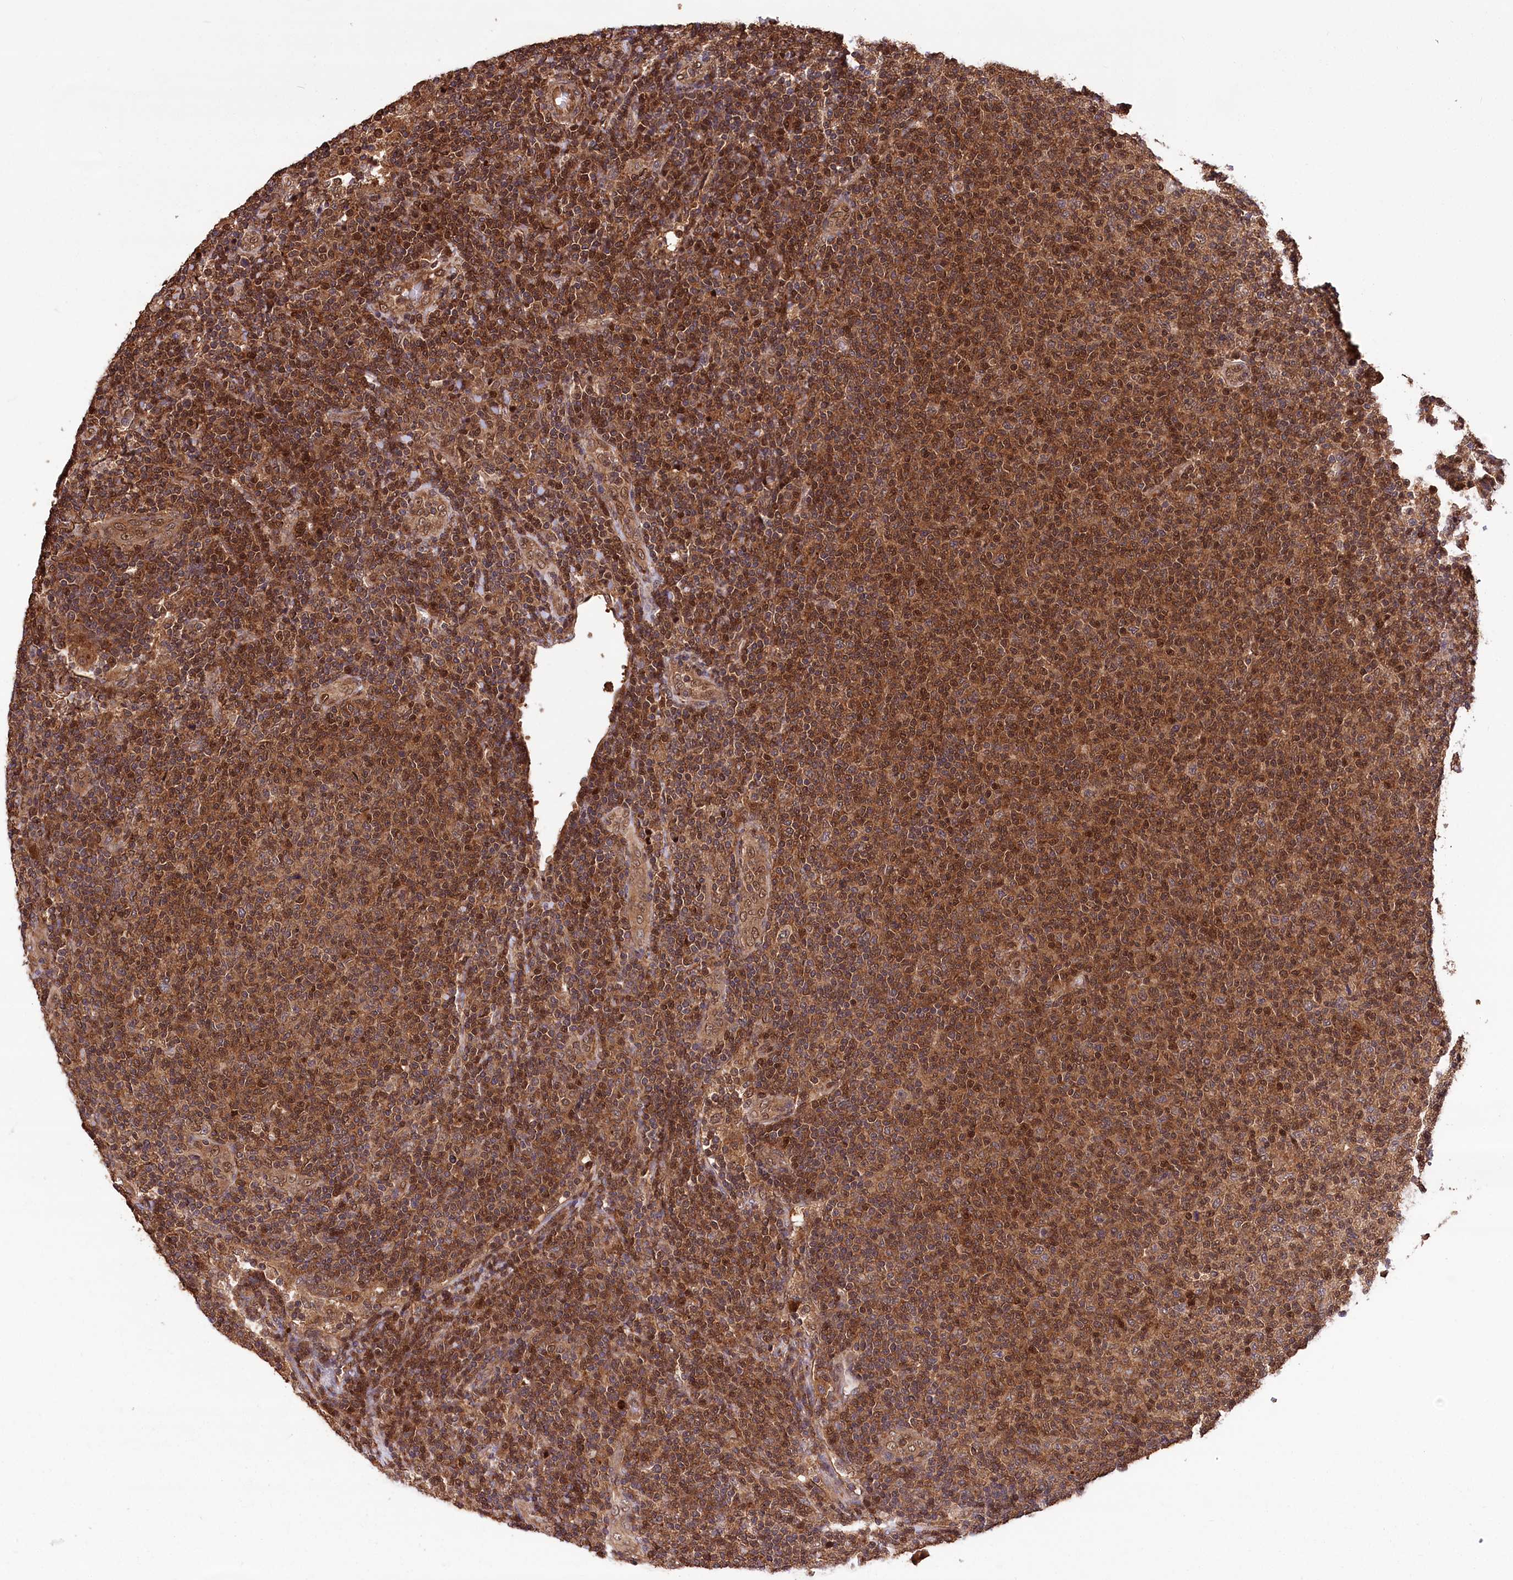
{"staining": {"intensity": "strong", "quantity": ">75%", "location": "nuclear"}, "tissue": "lymphoma", "cell_type": "Tumor cells", "image_type": "cancer", "snomed": [{"axis": "morphology", "description": "Malignant lymphoma, non-Hodgkin's type, Low grade"}, {"axis": "topography", "description": "Lymph node"}], "caption": "Low-grade malignant lymphoma, non-Hodgkin's type stained for a protein reveals strong nuclear positivity in tumor cells. Immunohistochemistry stains the protein of interest in brown and the nuclei are stained blue.", "gene": "DPP3", "patient": {"sex": "male", "age": 66}}